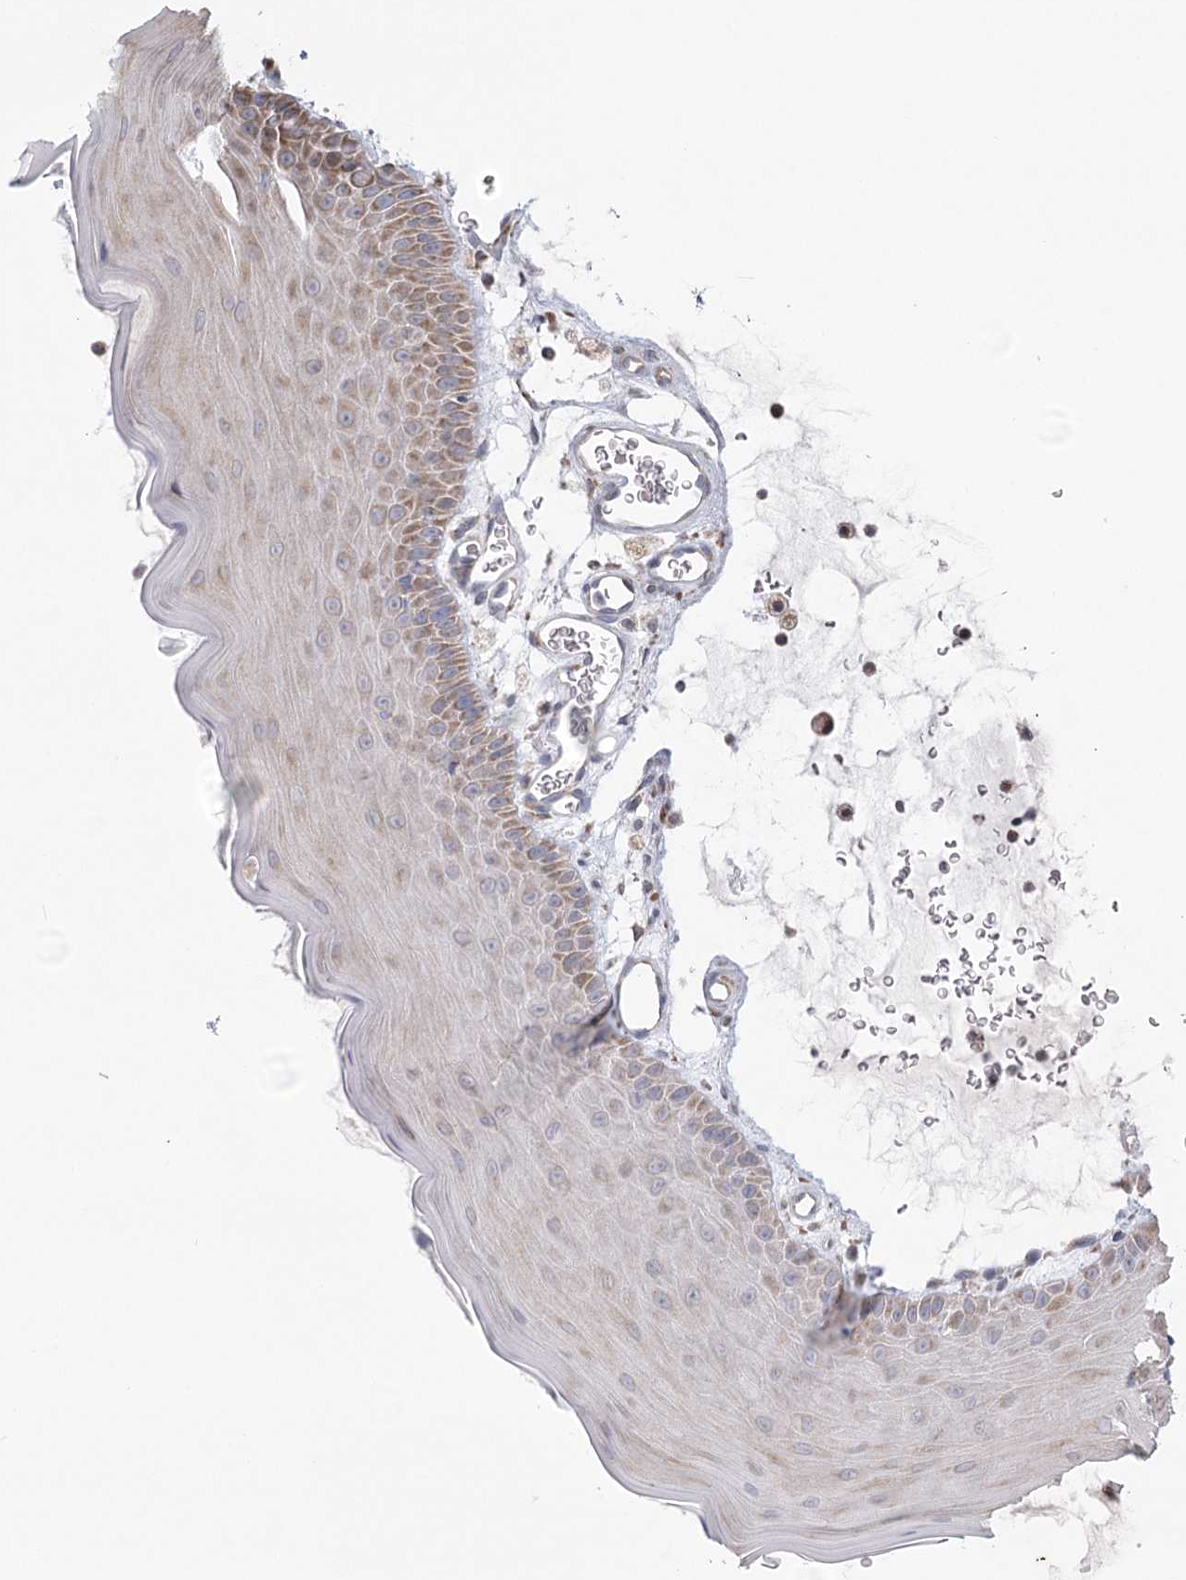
{"staining": {"intensity": "moderate", "quantity": "25%-75%", "location": "cytoplasmic/membranous"}, "tissue": "oral mucosa", "cell_type": "Squamous epithelial cells", "image_type": "normal", "snomed": [{"axis": "morphology", "description": "Normal tissue, NOS"}, {"axis": "topography", "description": "Oral tissue"}], "caption": "Protein analysis of normal oral mucosa shows moderate cytoplasmic/membranous staining in about 25%-75% of squamous epithelial cells.", "gene": "LACTB", "patient": {"sex": "male", "age": 13}}